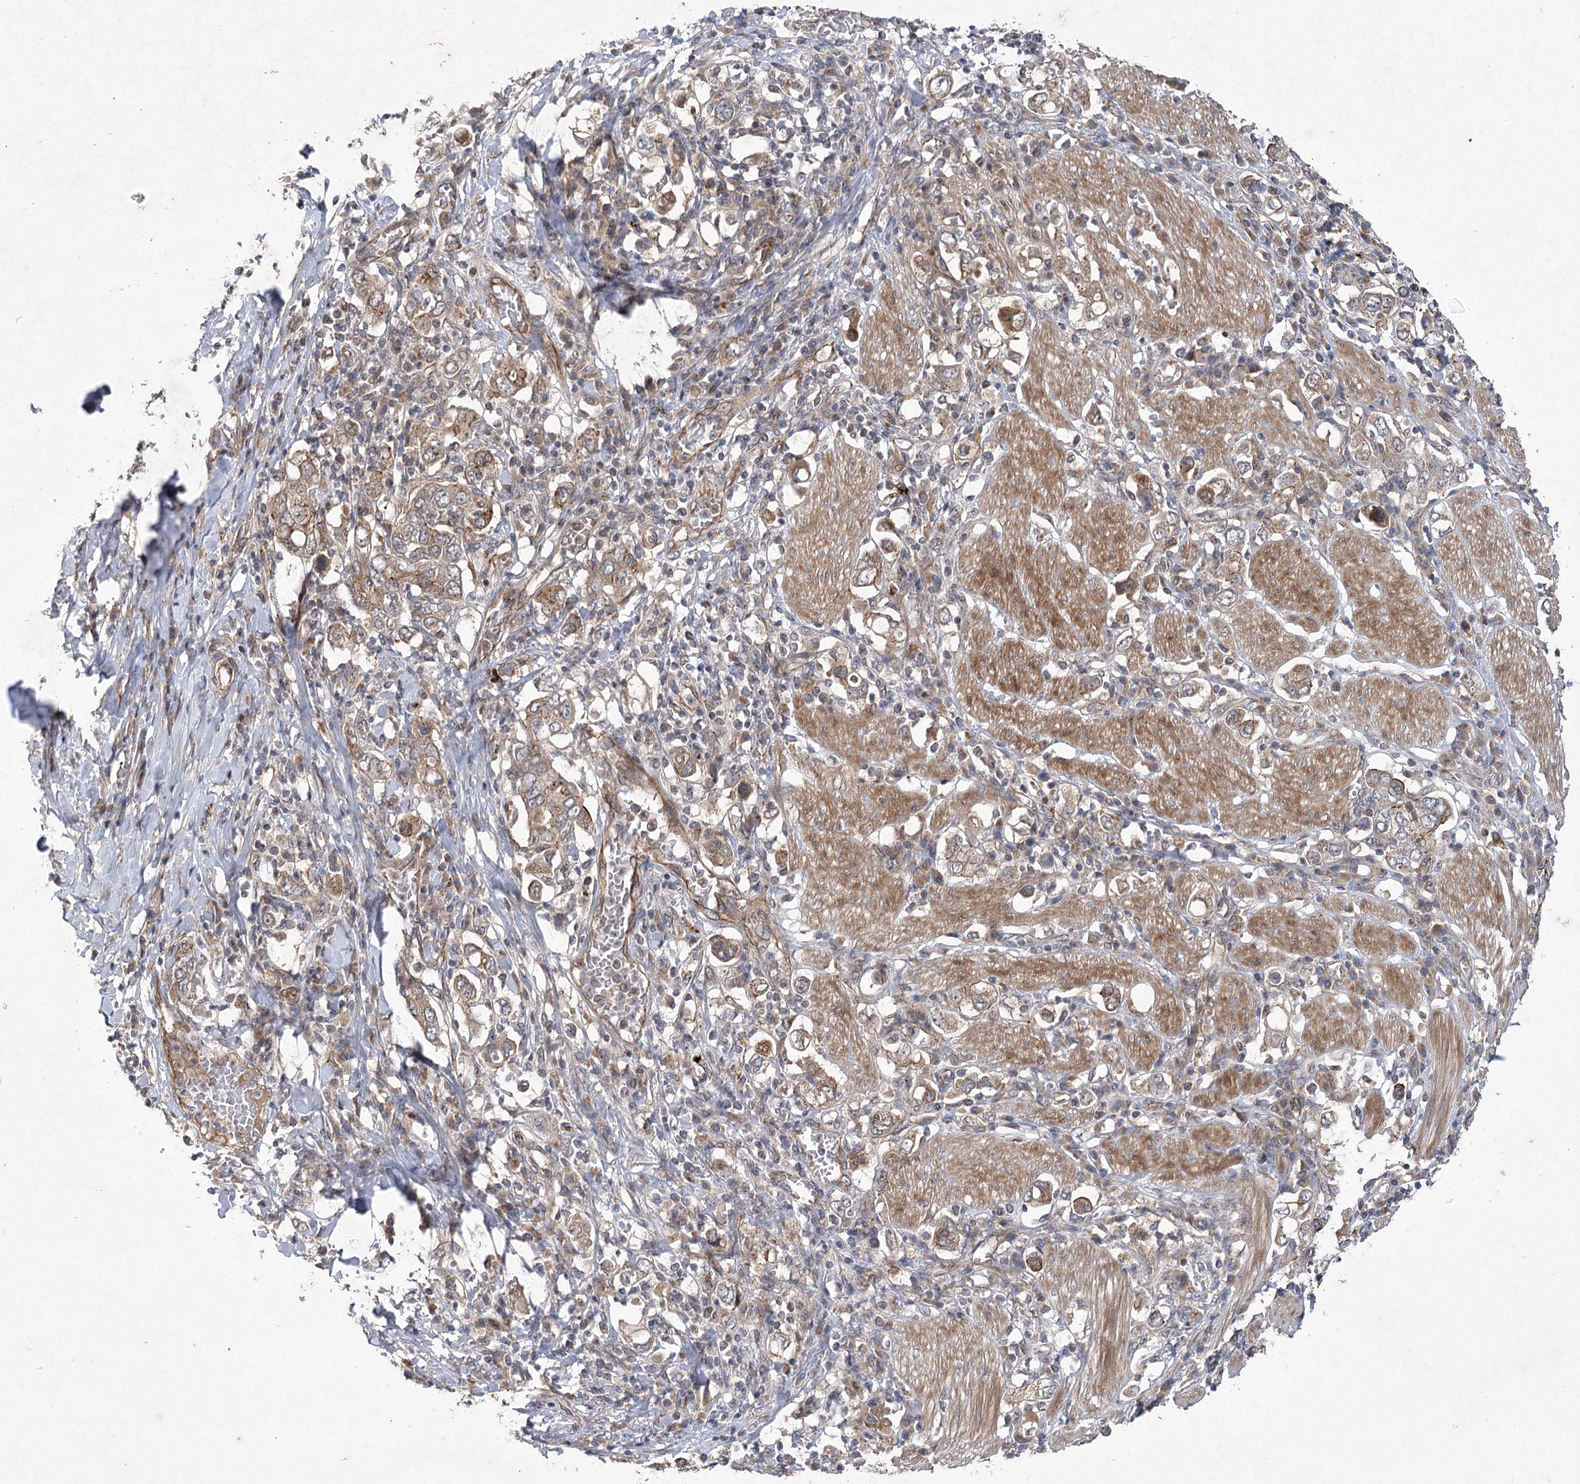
{"staining": {"intensity": "moderate", "quantity": ">75%", "location": "cytoplasmic/membranous"}, "tissue": "stomach cancer", "cell_type": "Tumor cells", "image_type": "cancer", "snomed": [{"axis": "morphology", "description": "Adenocarcinoma, NOS"}, {"axis": "topography", "description": "Stomach, upper"}], "caption": "Immunohistochemistry (IHC) of adenocarcinoma (stomach) reveals medium levels of moderate cytoplasmic/membranous expression in approximately >75% of tumor cells. The staining was performed using DAB (3,3'-diaminobenzidine) to visualize the protein expression in brown, while the nuclei were stained in blue with hematoxylin (Magnification: 20x).", "gene": "METTL24", "patient": {"sex": "male", "age": 62}}